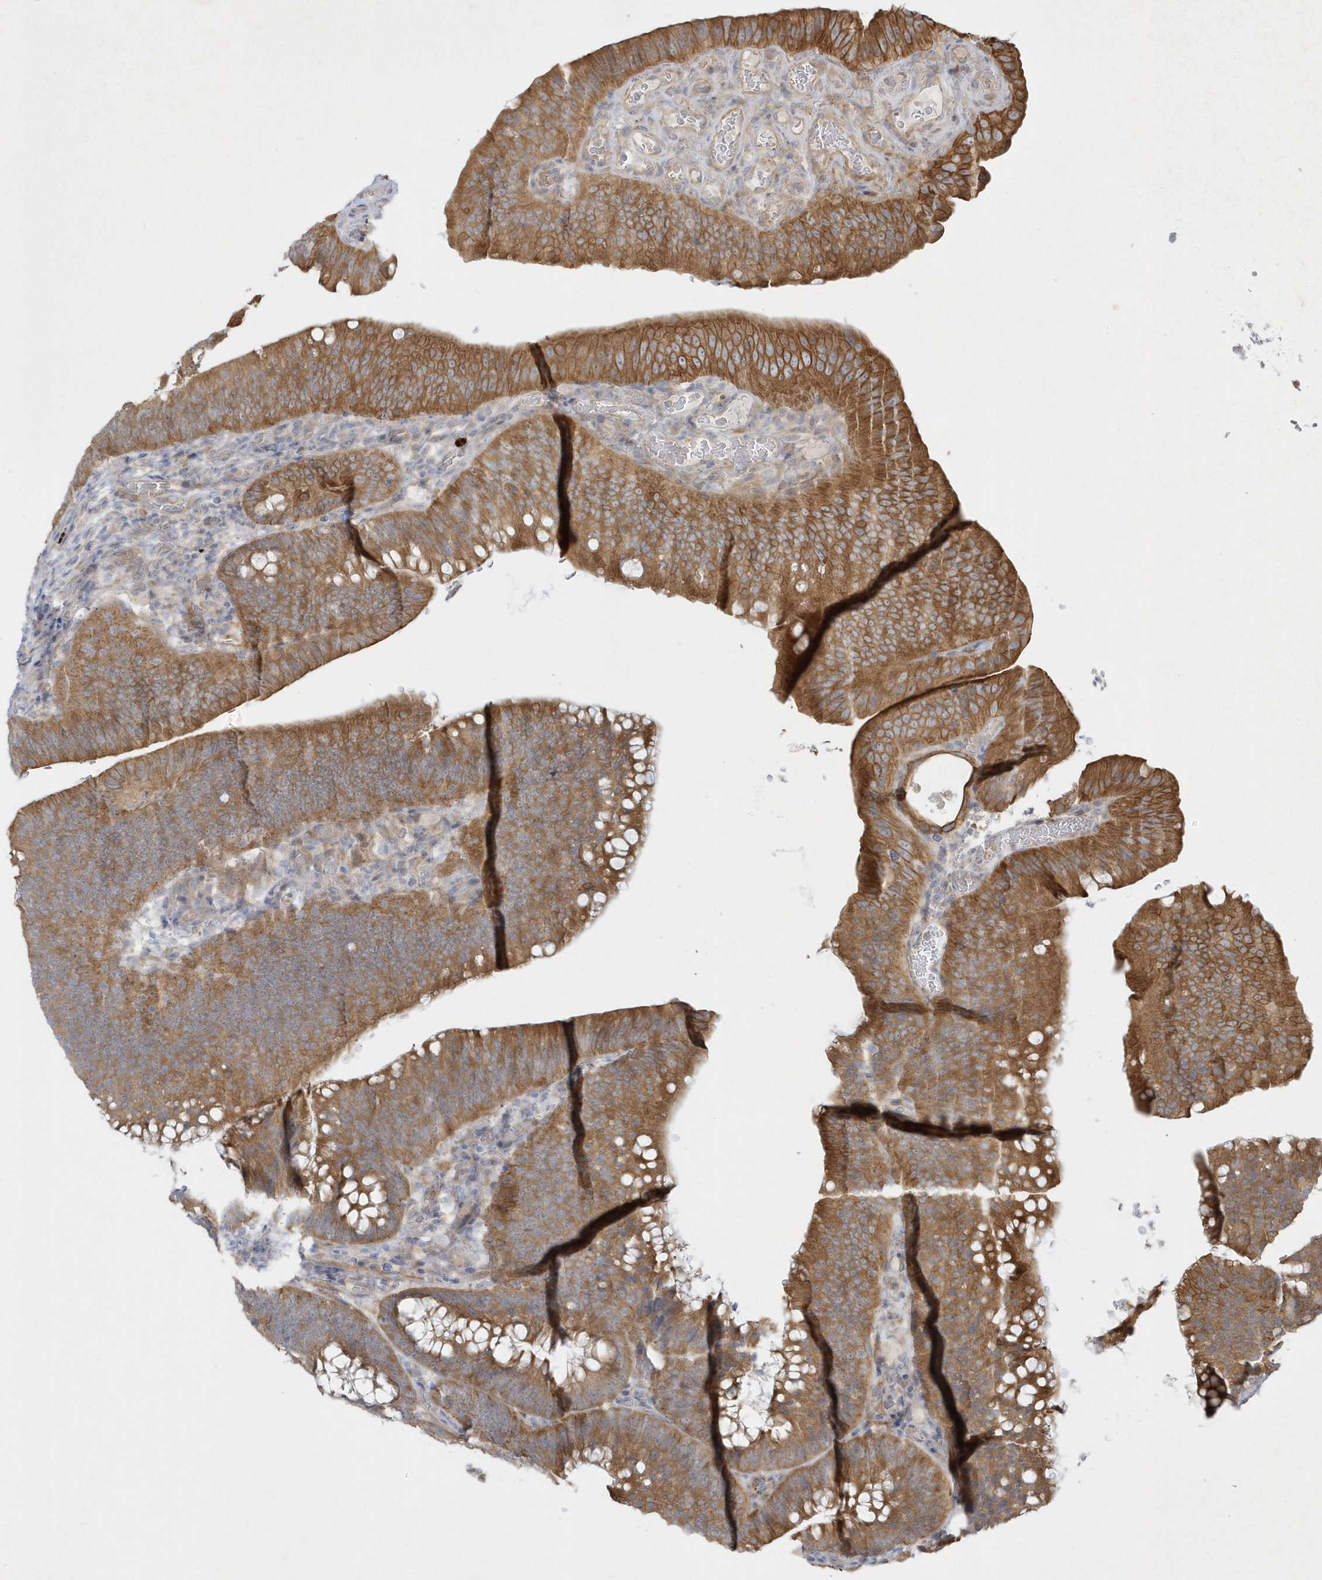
{"staining": {"intensity": "moderate", "quantity": ">75%", "location": "cytoplasmic/membranous"}, "tissue": "colorectal cancer", "cell_type": "Tumor cells", "image_type": "cancer", "snomed": [{"axis": "morphology", "description": "Normal tissue, NOS"}, {"axis": "topography", "description": "Colon"}], "caption": "This histopathology image exhibits immunohistochemistry (IHC) staining of colorectal cancer, with medium moderate cytoplasmic/membranous expression in approximately >75% of tumor cells.", "gene": "LARS1", "patient": {"sex": "female", "age": 82}}